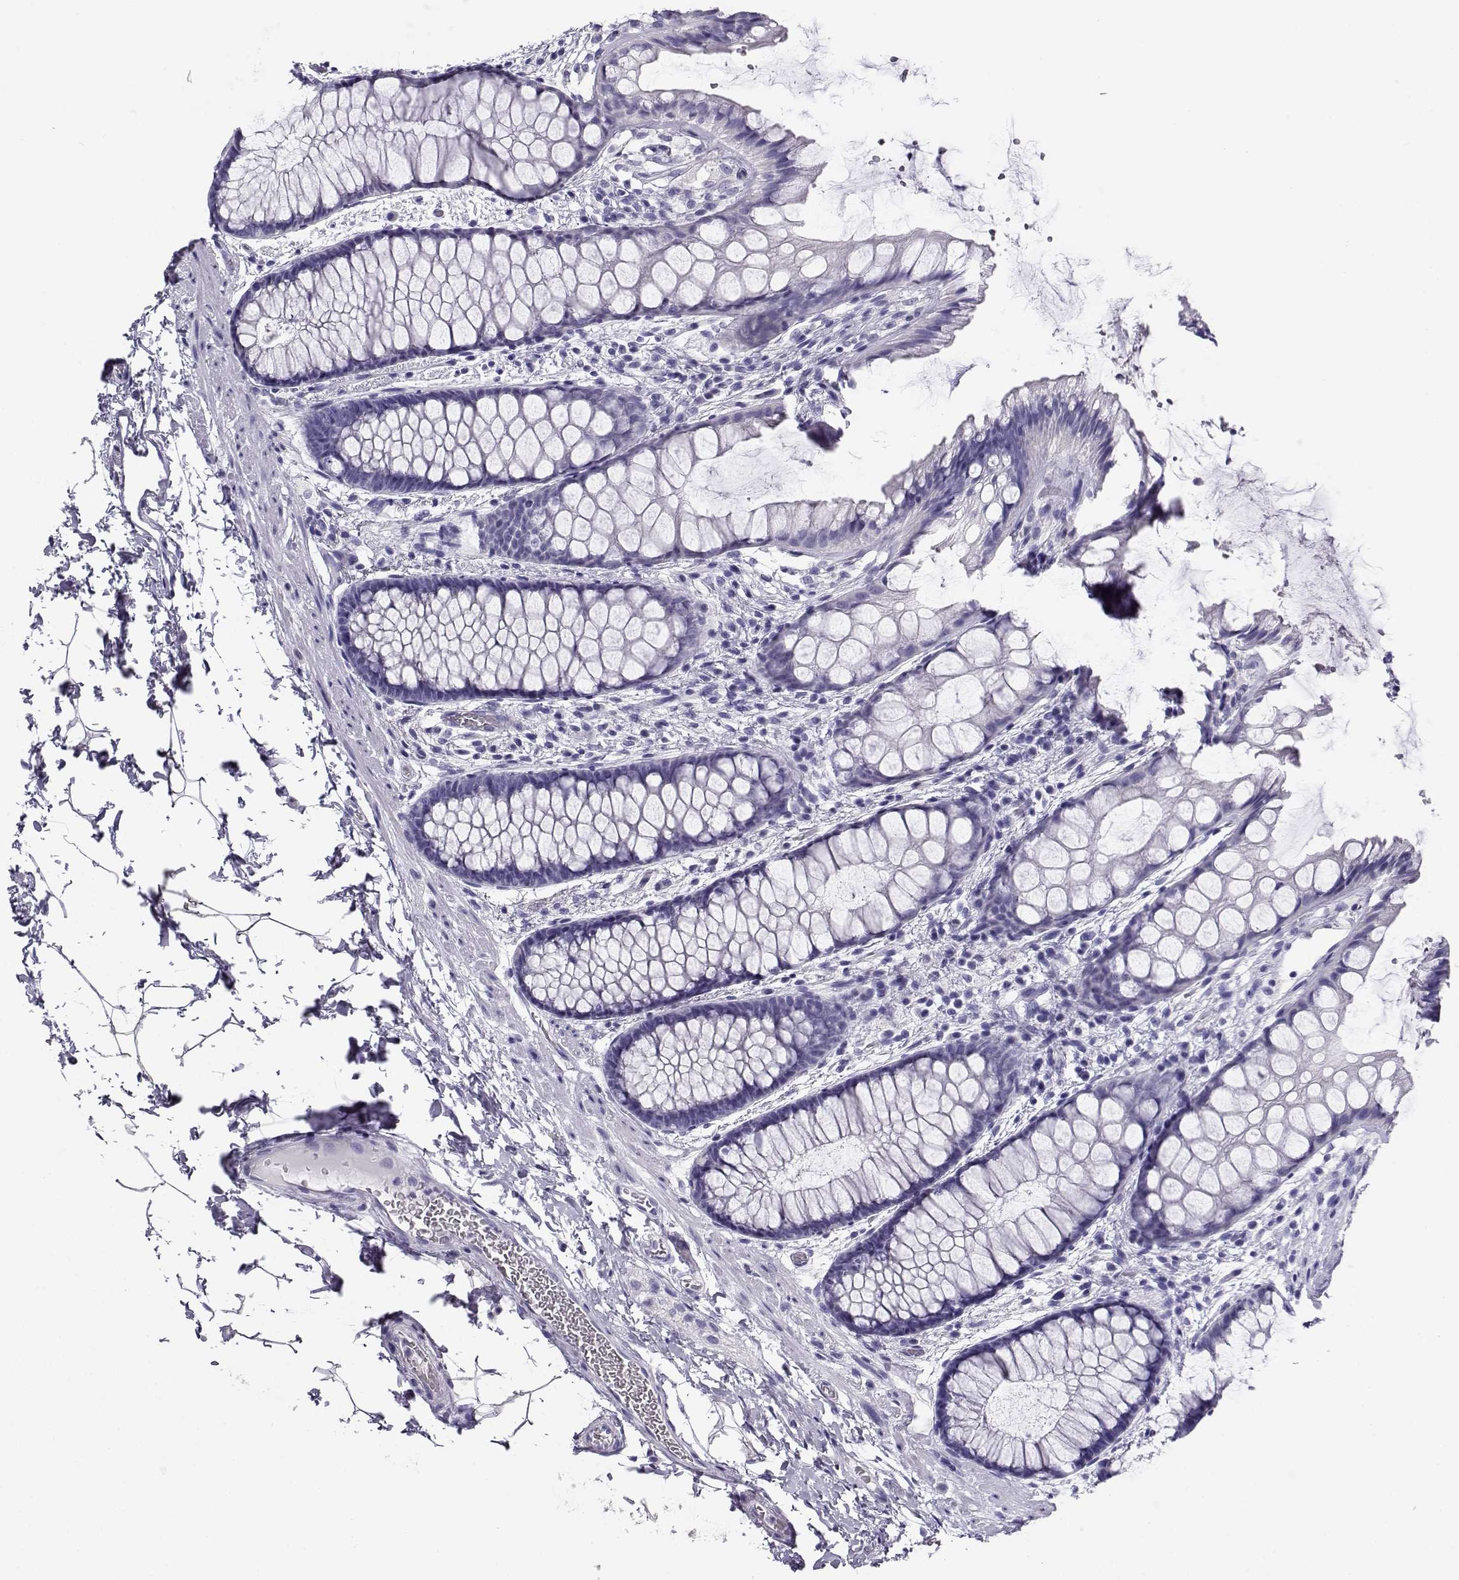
{"staining": {"intensity": "negative", "quantity": "none", "location": "none"}, "tissue": "rectum", "cell_type": "Glandular cells", "image_type": "normal", "snomed": [{"axis": "morphology", "description": "Normal tissue, NOS"}, {"axis": "topography", "description": "Rectum"}], "caption": "DAB immunohistochemical staining of benign human rectum displays no significant positivity in glandular cells.", "gene": "CABS1", "patient": {"sex": "female", "age": 62}}